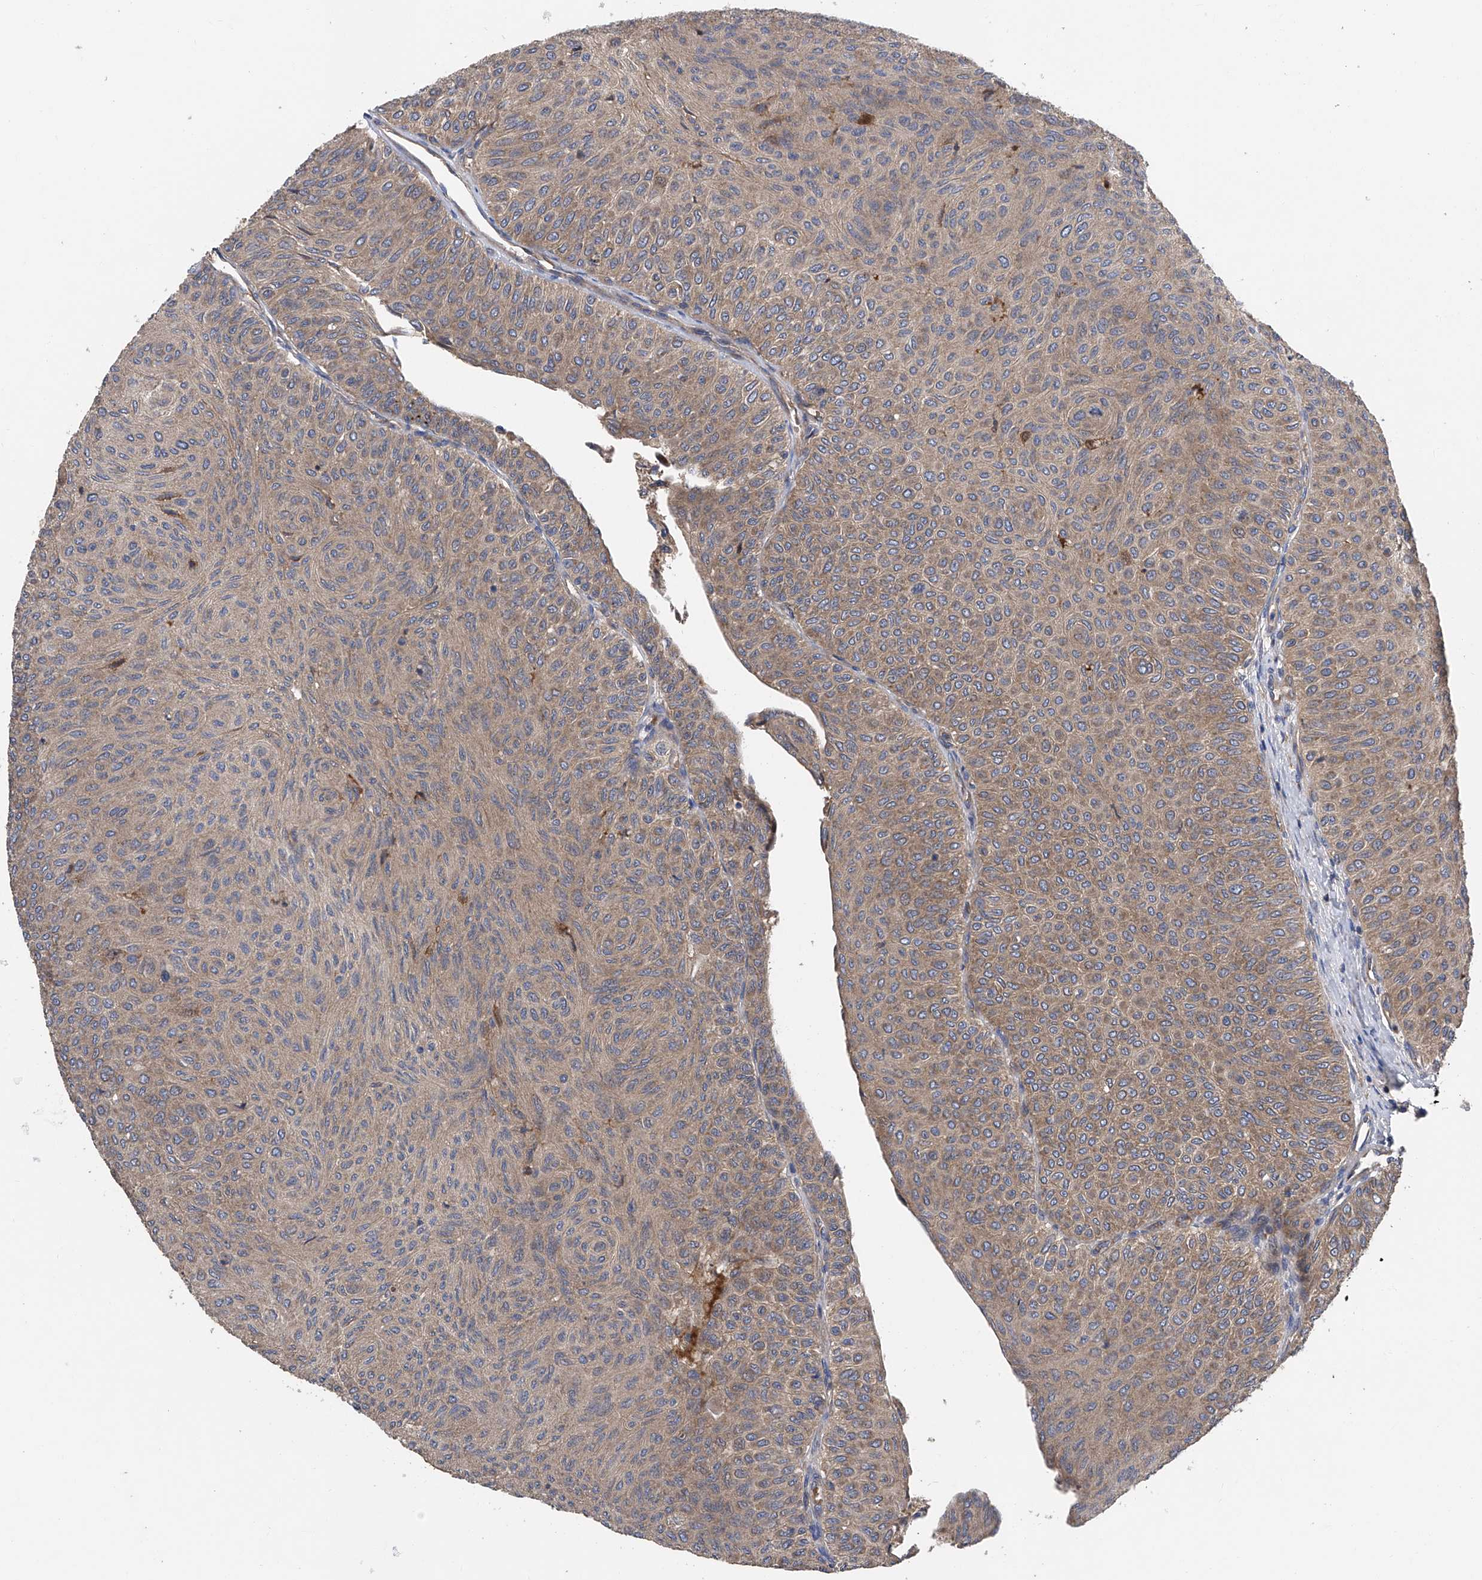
{"staining": {"intensity": "moderate", "quantity": ">75%", "location": "cytoplasmic/membranous"}, "tissue": "urothelial cancer", "cell_type": "Tumor cells", "image_type": "cancer", "snomed": [{"axis": "morphology", "description": "Urothelial carcinoma, Low grade"}, {"axis": "topography", "description": "Urinary bladder"}], "caption": "DAB immunohistochemical staining of urothelial cancer shows moderate cytoplasmic/membranous protein staining in approximately >75% of tumor cells.", "gene": "PTK2", "patient": {"sex": "male", "age": 78}}